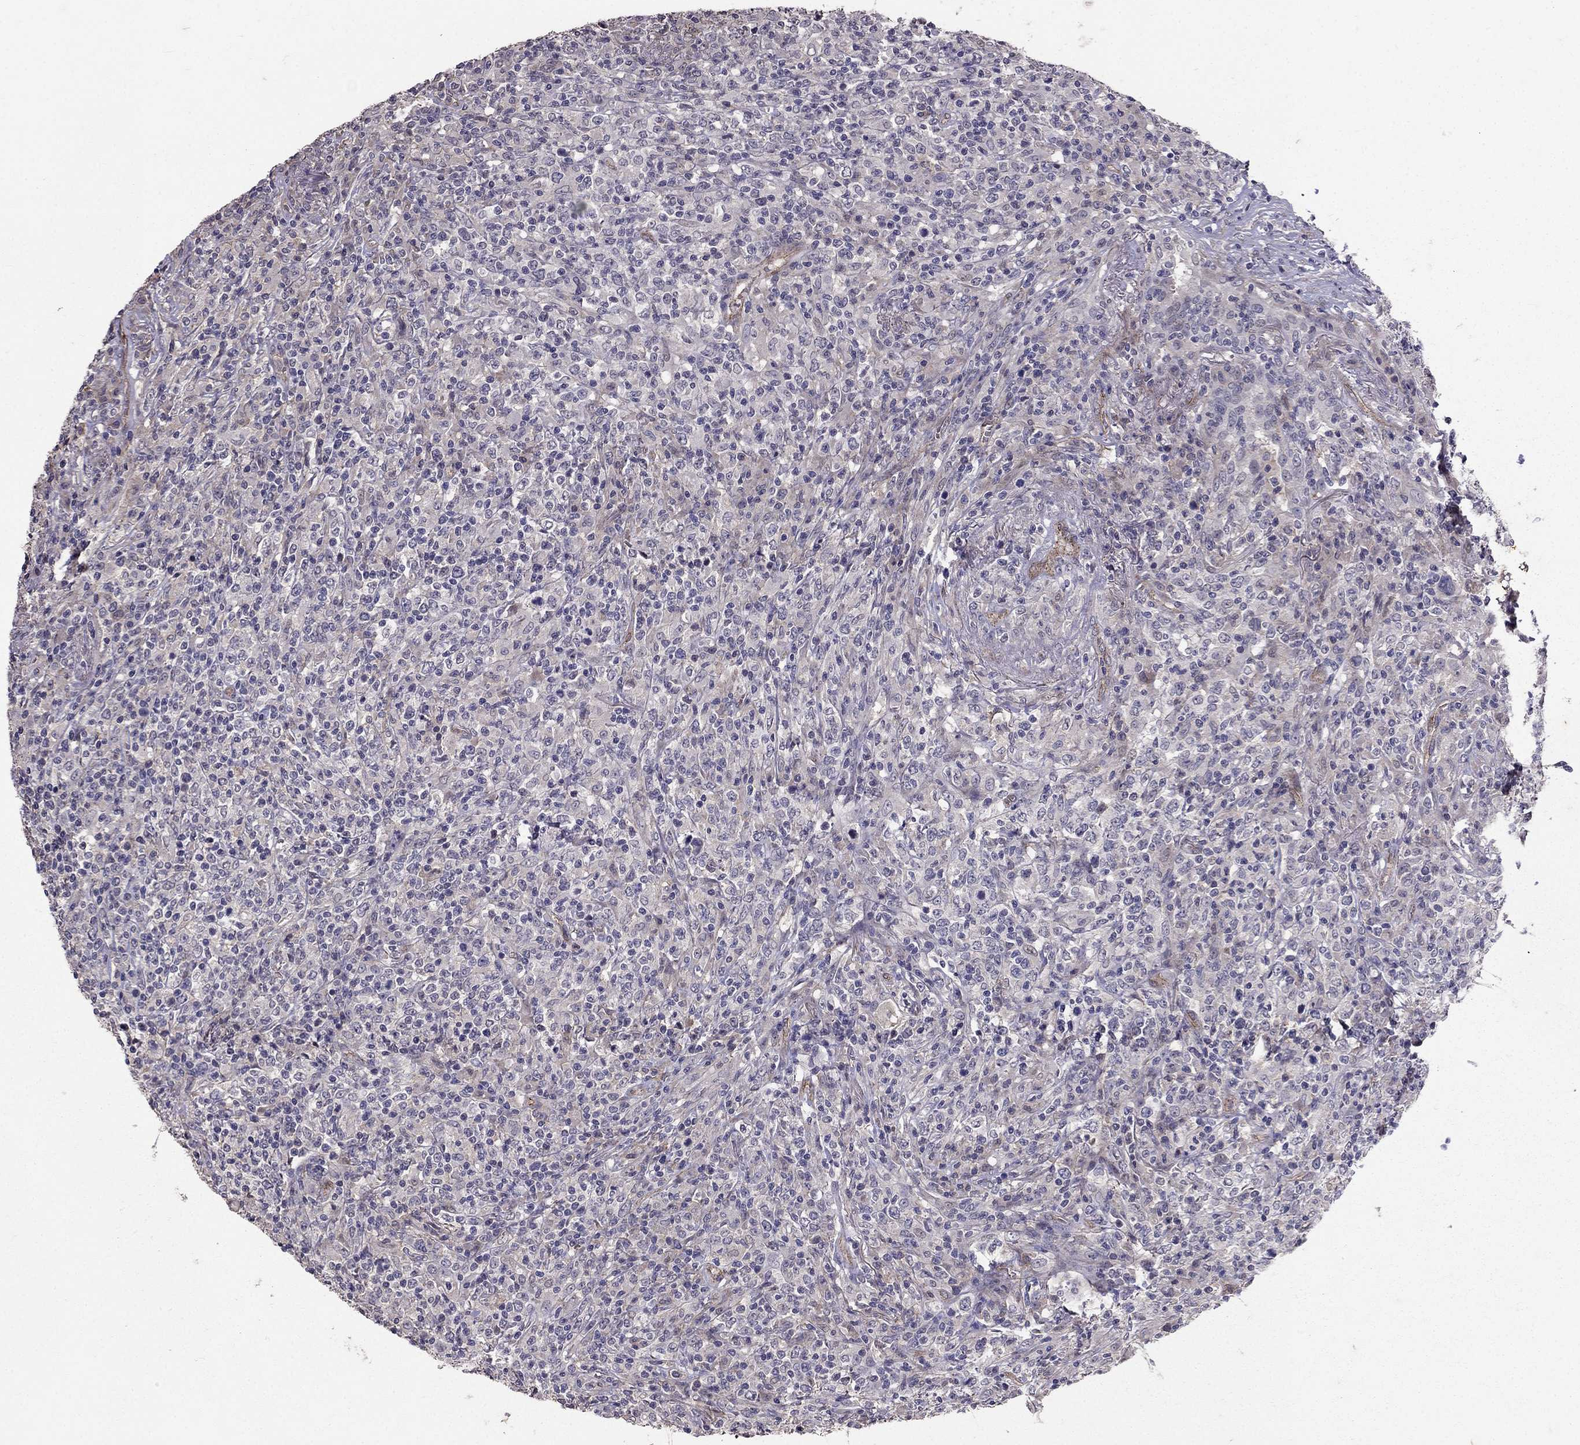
{"staining": {"intensity": "negative", "quantity": "none", "location": "none"}, "tissue": "lymphoma", "cell_type": "Tumor cells", "image_type": "cancer", "snomed": [{"axis": "morphology", "description": "Malignant lymphoma, non-Hodgkin's type, High grade"}, {"axis": "topography", "description": "Lung"}], "caption": "Human high-grade malignant lymphoma, non-Hodgkin's type stained for a protein using immunohistochemistry shows no expression in tumor cells.", "gene": "RASIP1", "patient": {"sex": "male", "age": 79}}